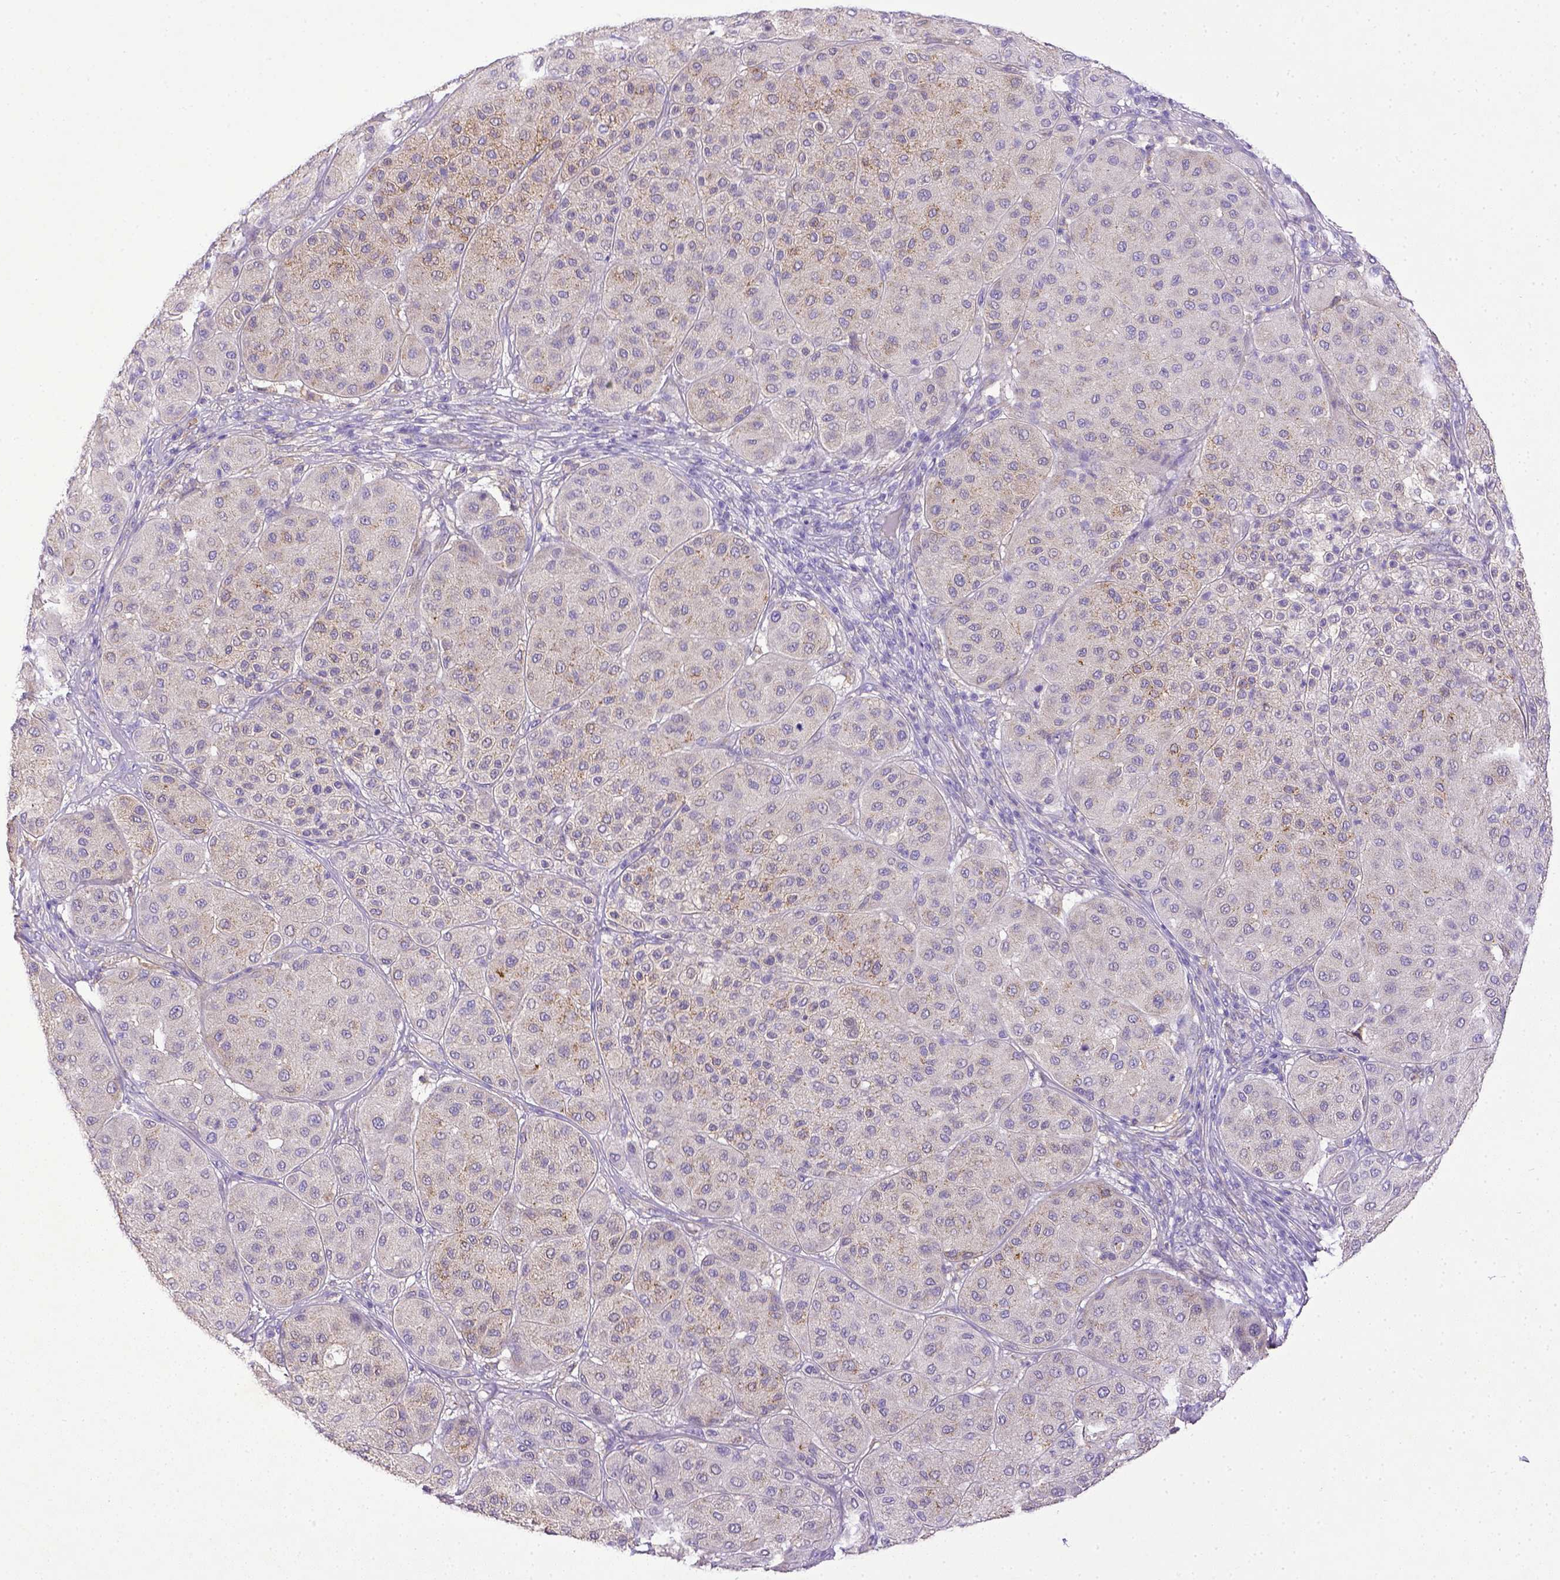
{"staining": {"intensity": "negative", "quantity": "none", "location": "none"}, "tissue": "melanoma", "cell_type": "Tumor cells", "image_type": "cancer", "snomed": [{"axis": "morphology", "description": "Malignant melanoma, Metastatic site"}, {"axis": "topography", "description": "Smooth muscle"}], "caption": "This is a photomicrograph of IHC staining of melanoma, which shows no staining in tumor cells.", "gene": "CD40", "patient": {"sex": "male", "age": 41}}